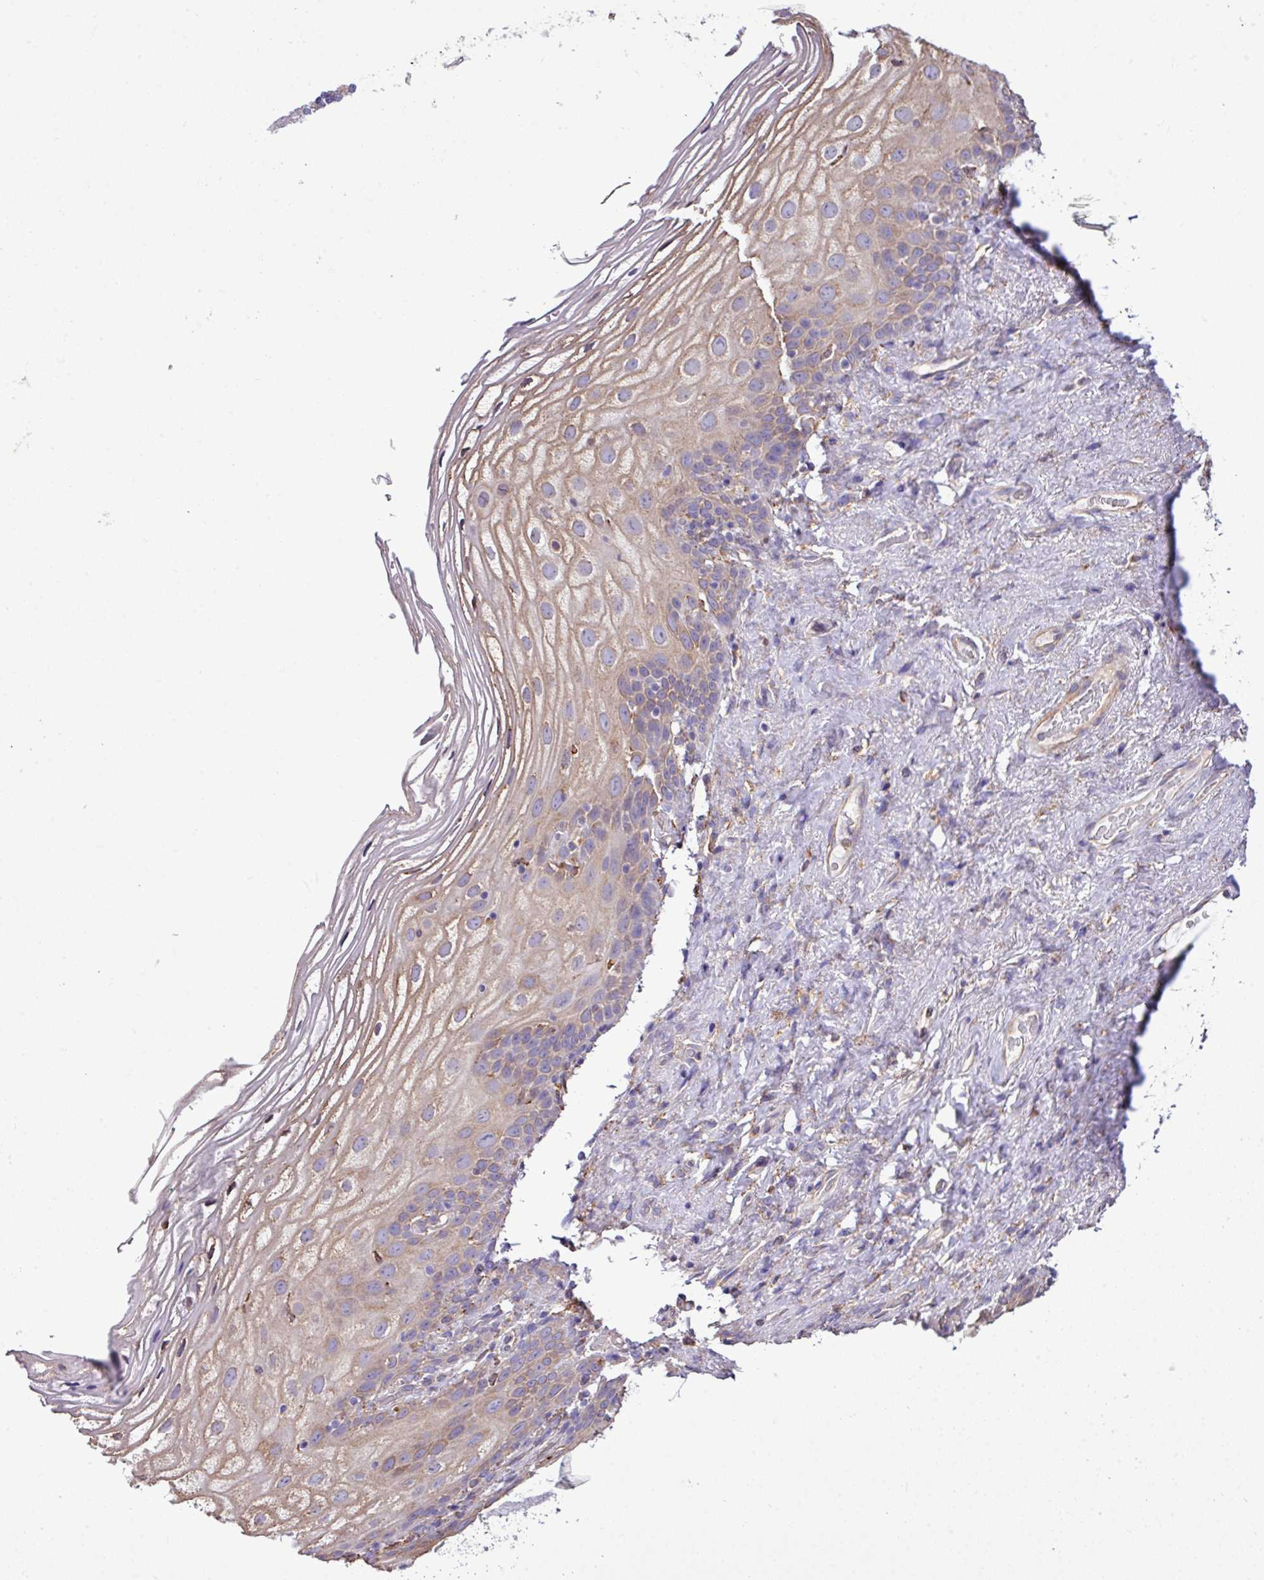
{"staining": {"intensity": "weak", "quantity": "25%-75%", "location": "cytoplasmic/membranous"}, "tissue": "vagina", "cell_type": "Squamous epithelial cells", "image_type": "normal", "snomed": [{"axis": "morphology", "description": "Normal tissue, NOS"}, {"axis": "topography", "description": "Vagina"}, {"axis": "topography", "description": "Peripheral nerve tissue"}], "caption": "Protein expression by immunohistochemistry (IHC) reveals weak cytoplasmic/membranous positivity in about 25%-75% of squamous epithelial cells in normal vagina. The protein of interest is stained brown, and the nuclei are stained in blue (DAB (3,3'-diaminobenzidine) IHC with brightfield microscopy, high magnification).", "gene": "ZSCAN5A", "patient": {"sex": "female", "age": 71}}